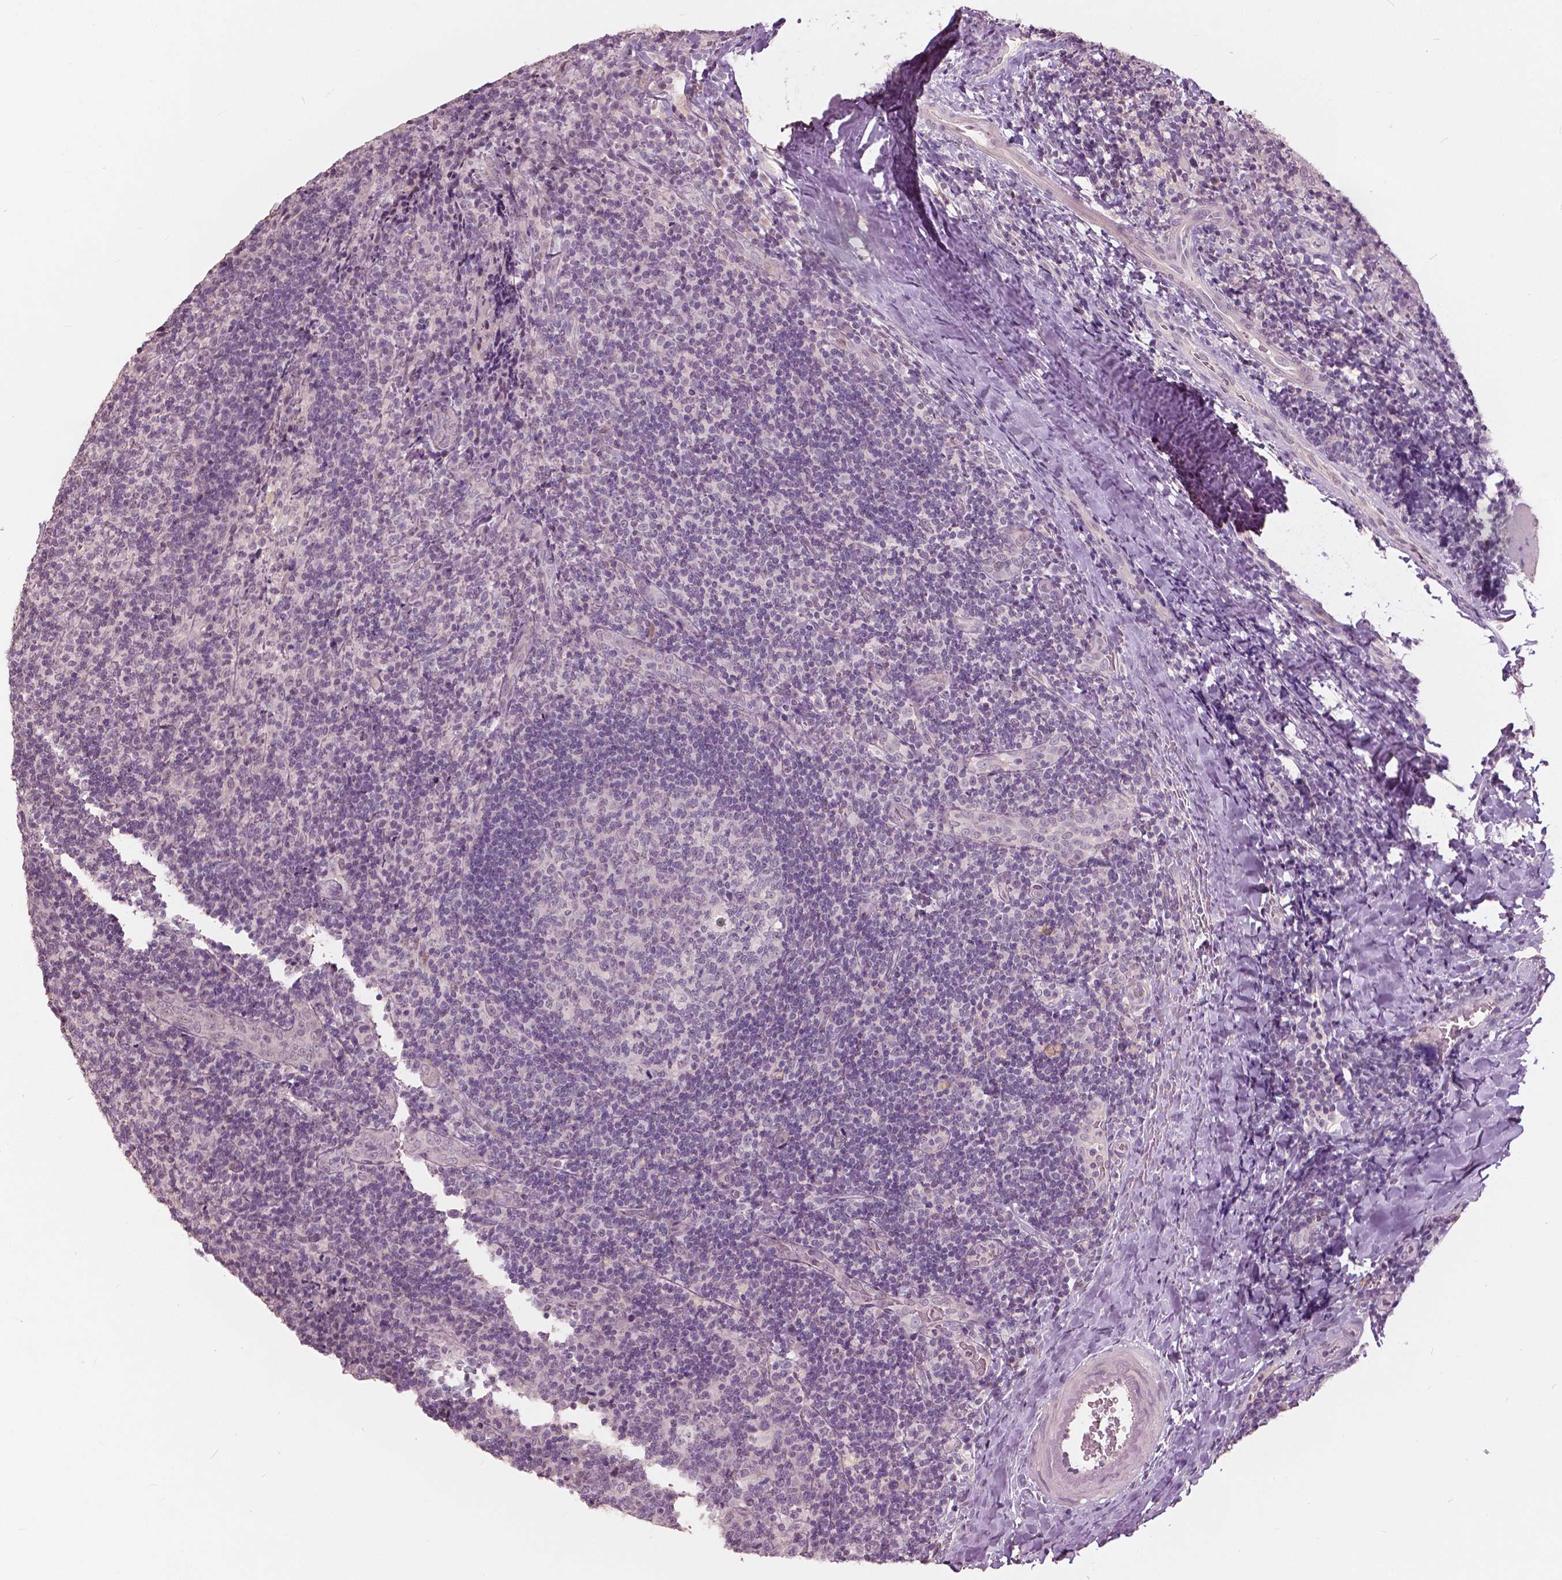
{"staining": {"intensity": "negative", "quantity": "none", "location": "none"}, "tissue": "tonsil", "cell_type": "Germinal center cells", "image_type": "normal", "snomed": [{"axis": "morphology", "description": "Normal tissue, NOS"}, {"axis": "topography", "description": "Tonsil"}], "caption": "Immunohistochemical staining of unremarkable tonsil shows no significant positivity in germinal center cells. The staining was performed using DAB to visualize the protein expression in brown, while the nuclei were stained in blue with hematoxylin (Magnification: 20x).", "gene": "NANOG", "patient": {"sex": "male", "age": 17}}